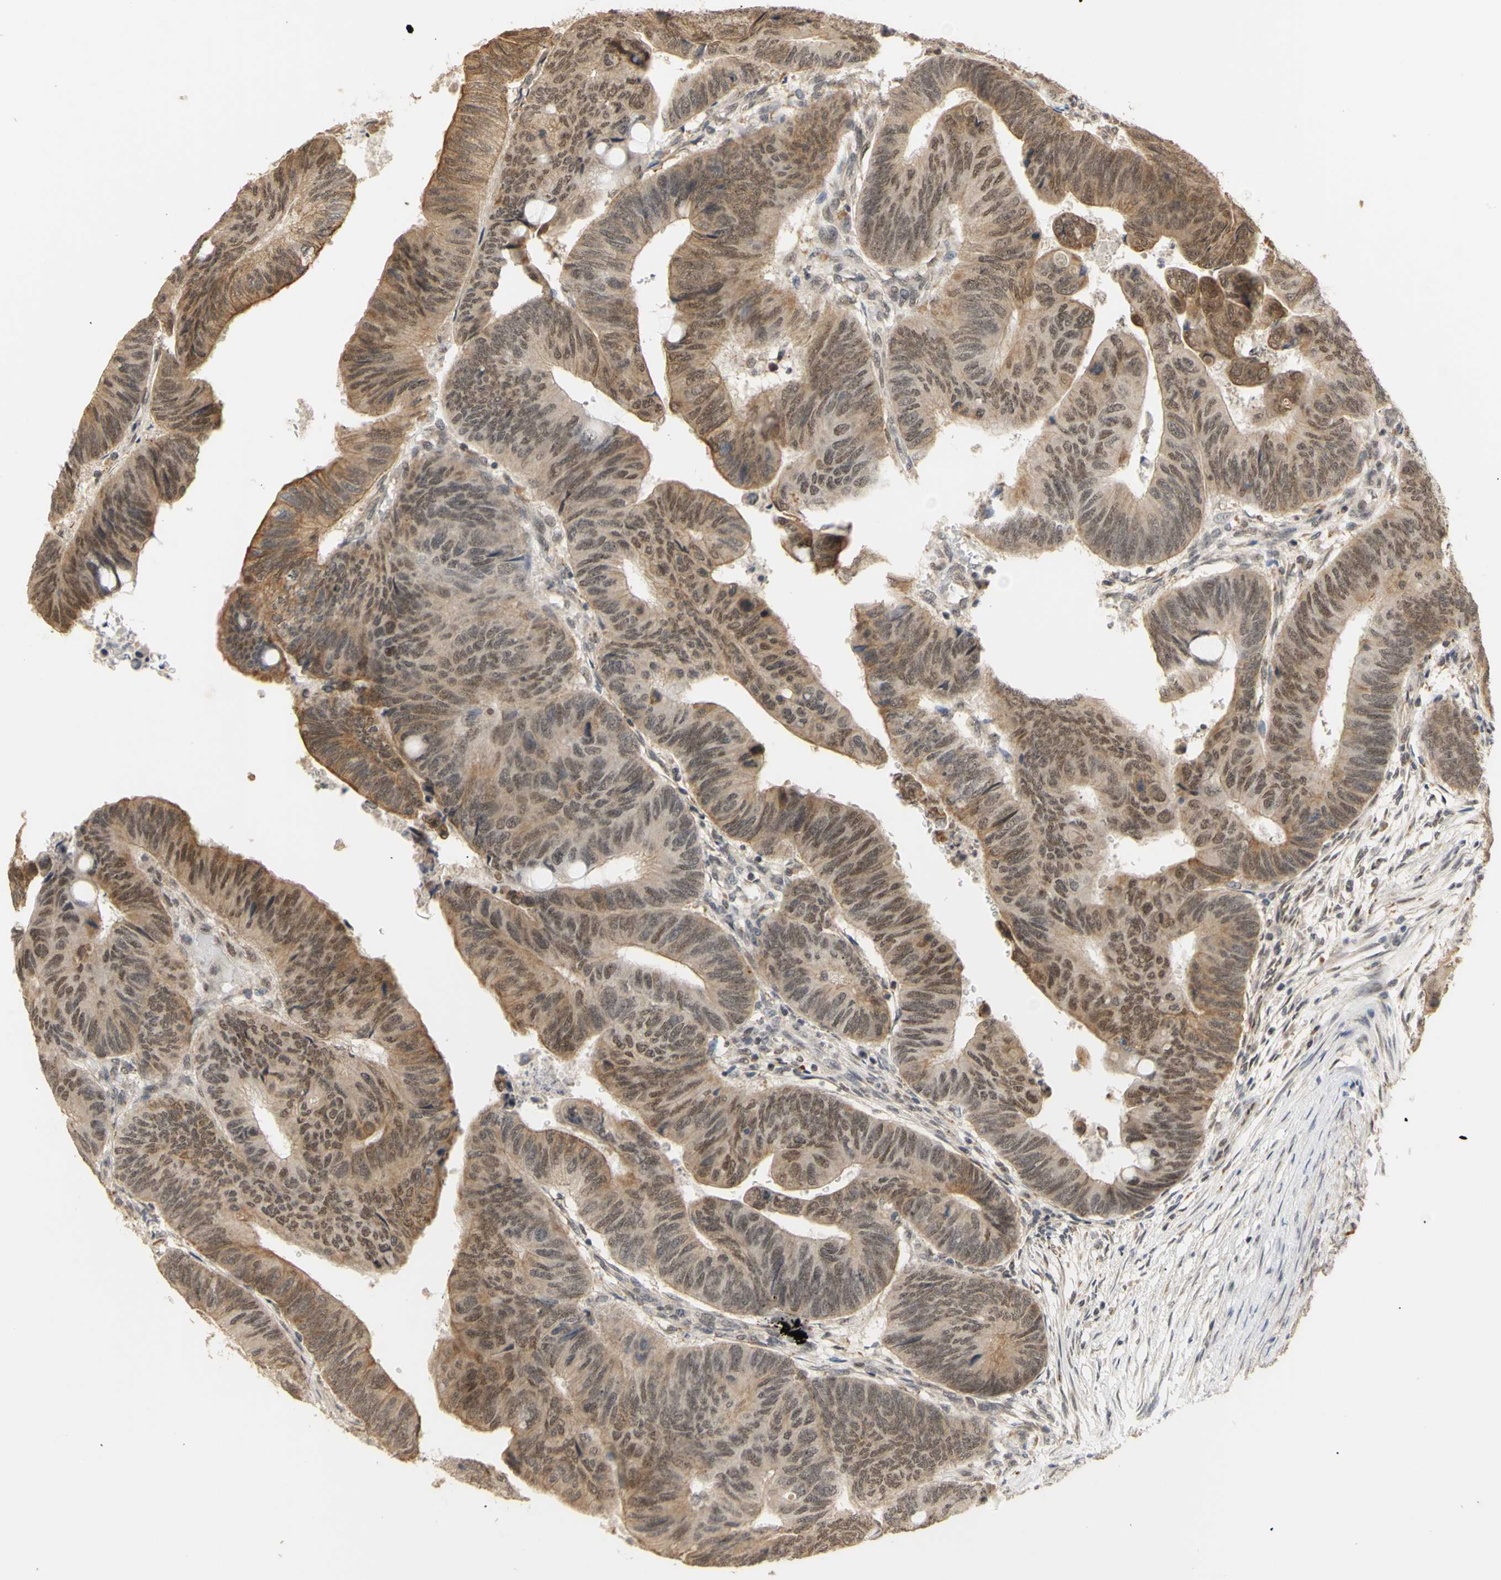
{"staining": {"intensity": "weak", "quantity": ">75%", "location": "cytoplasmic/membranous,nuclear"}, "tissue": "colorectal cancer", "cell_type": "Tumor cells", "image_type": "cancer", "snomed": [{"axis": "morphology", "description": "Normal tissue, NOS"}, {"axis": "morphology", "description": "Adenocarcinoma, NOS"}, {"axis": "topography", "description": "Rectum"}, {"axis": "topography", "description": "Peripheral nerve tissue"}], "caption": "Adenocarcinoma (colorectal) was stained to show a protein in brown. There is low levels of weak cytoplasmic/membranous and nuclear expression in approximately >75% of tumor cells.", "gene": "GTF2E2", "patient": {"sex": "male", "age": 92}}